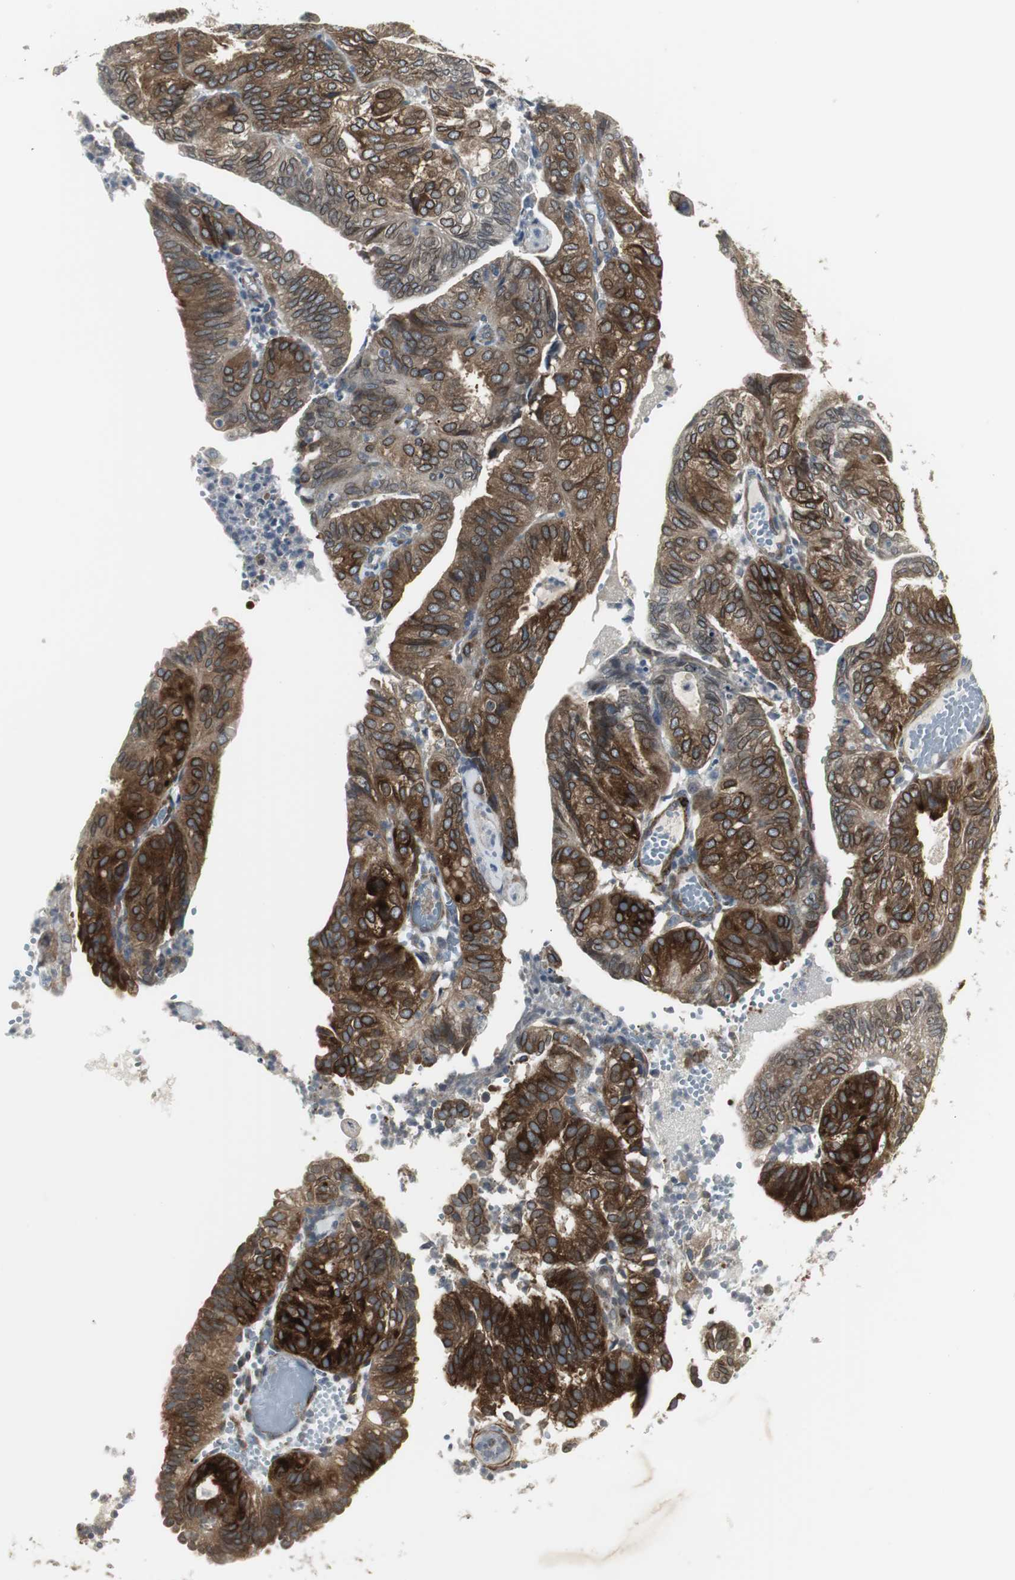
{"staining": {"intensity": "moderate", "quantity": ">75%", "location": "cytoplasmic/membranous"}, "tissue": "endometrial cancer", "cell_type": "Tumor cells", "image_type": "cancer", "snomed": [{"axis": "morphology", "description": "Adenocarcinoma, NOS"}, {"axis": "topography", "description": "Uterus"}], "caption": "The immunohistochemical stain labels moderate cytoplasmic/membranous staining in tumor cells of endometrial adenocarcinoma tissue.", "gene": "SCYL3", "patient": {"sex": "female", "age": 60}}